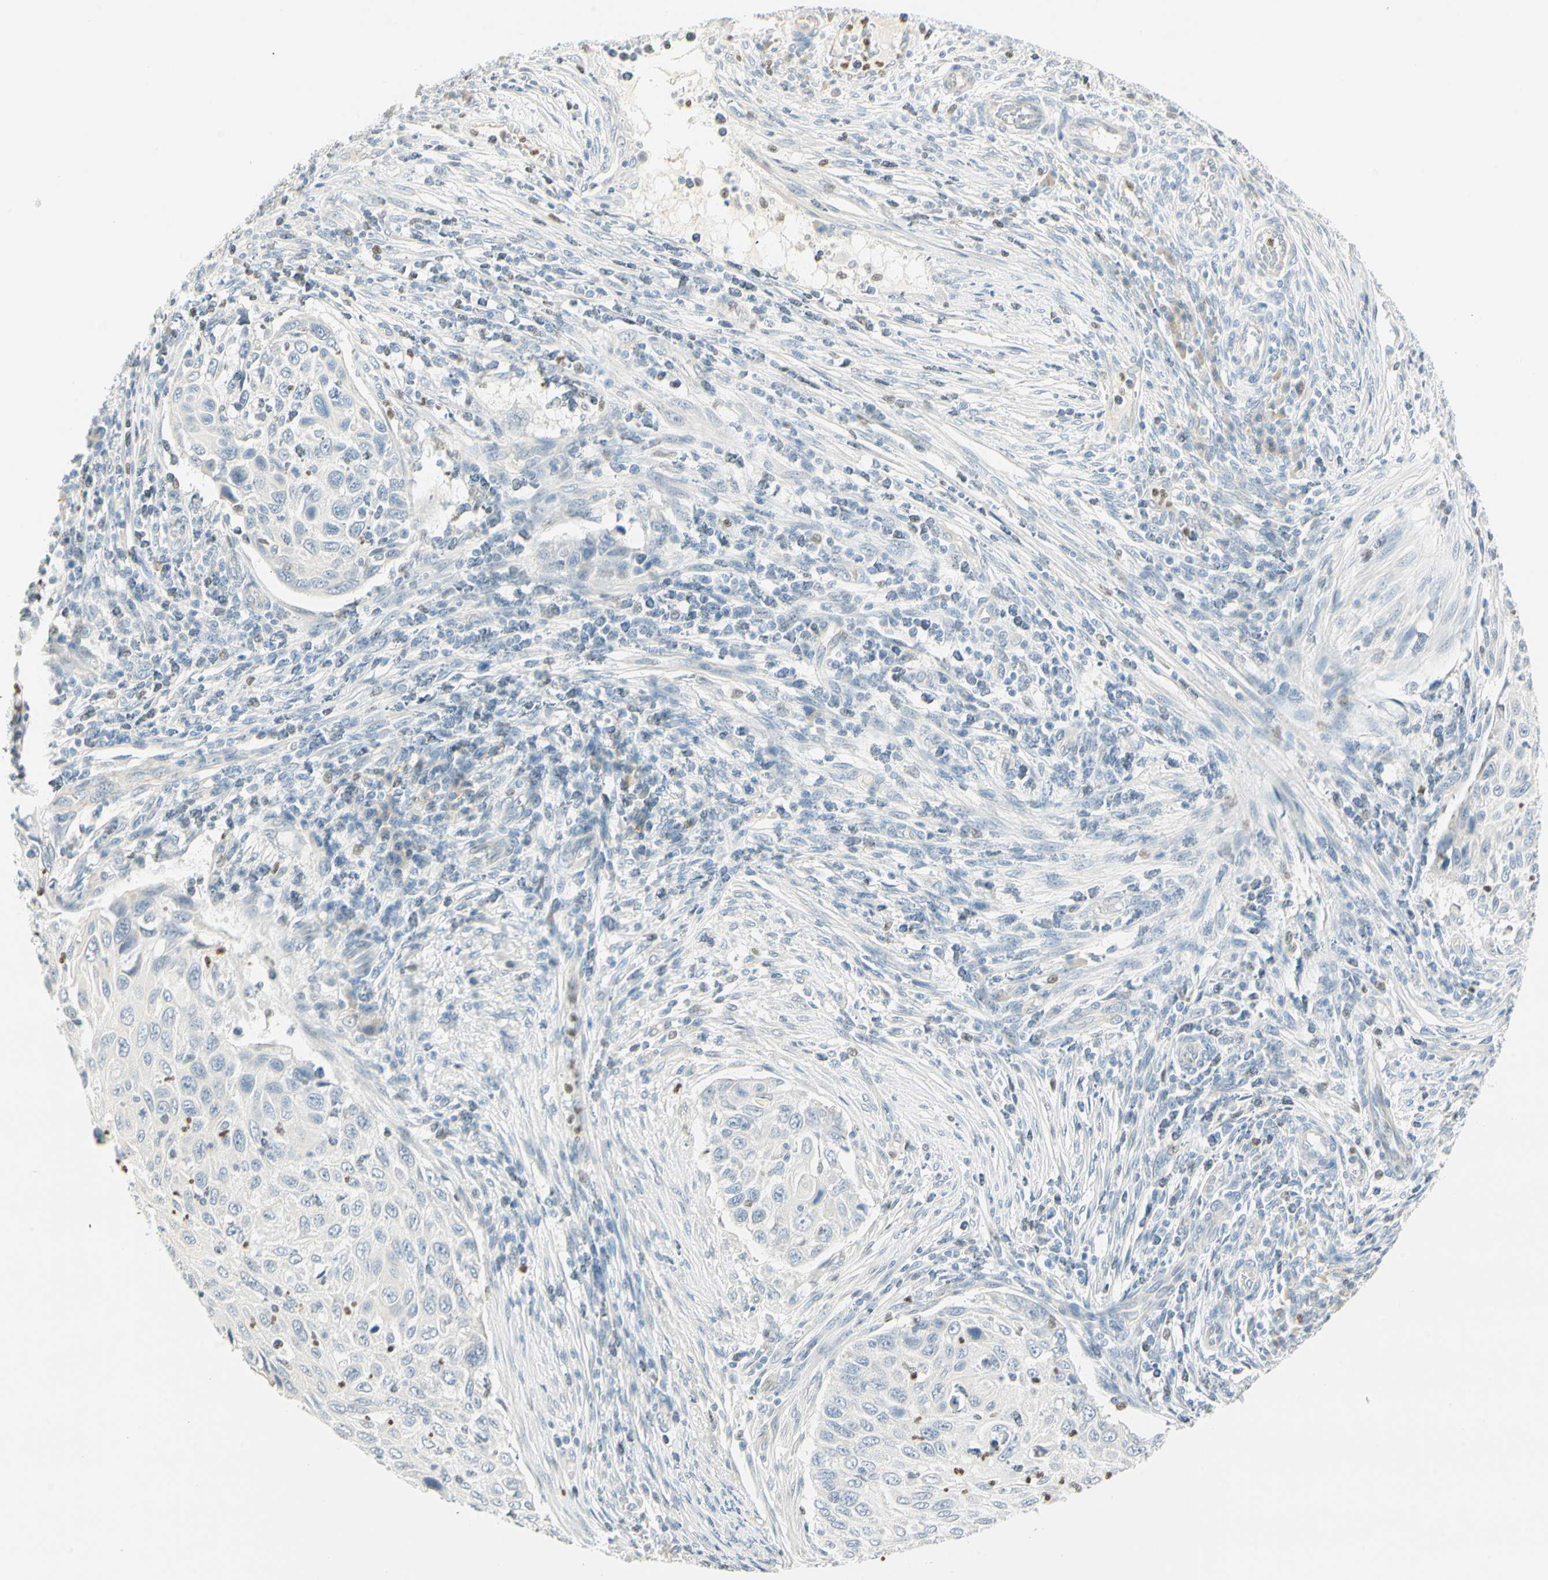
{"staining": {"intensity": "negative", "quantity": "none", "location": "none"}, "tissue": "cervical cancer", "cell_type": "Tumor cells", "image_type": "cancer", "snomed": [{"axis": "morphology", "description": "Squamous cell carcinoma, NOS"}, {"axis": "topography", "description": "Cervix"}], "caption": "IHC of cervical cancer (squamous cell carcinoma) exhibits no expression in tumor cells. Nuclei are stained in blue.", "gene": "MLLT10", "patient": {"sex": "female", "age": 70}}